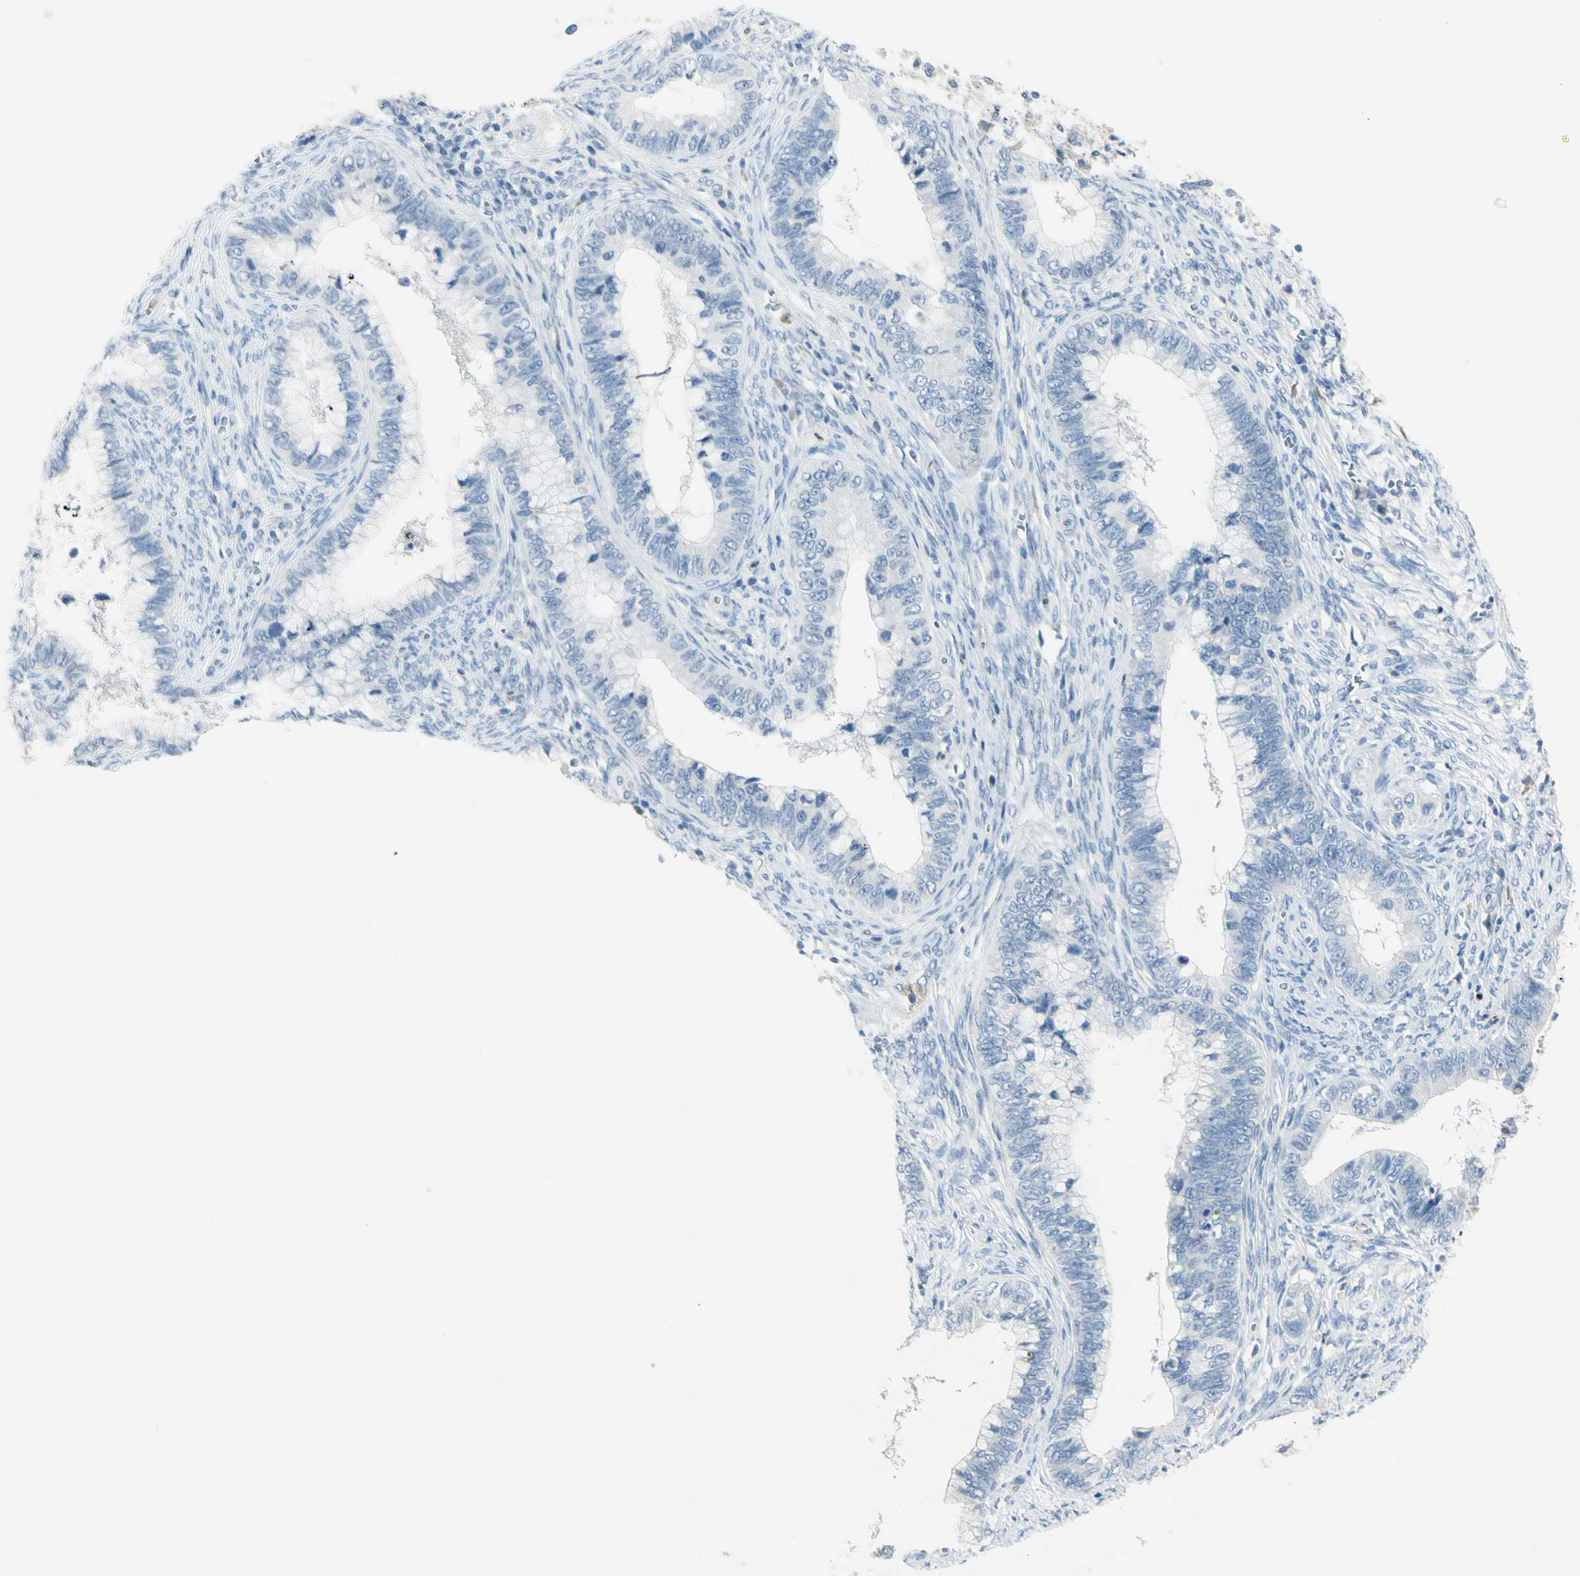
{"staining": {"intensity": "negative", "quantity": "none", "location": "none"}, "tissue": "cervical cancer", "cell_type": "Tumor cells", "image_type": "cancer", "snomed": [{"axis": "morphology", "description": "Adenocarcinoma, NOS"}, {"axis": "topography", "description": "Cervix"}], "caption": "Cervical adenocarcinoma was stained to show a protein in brown. There is no significant positivity in tumor cells.", "gene": "ZNF557", "patient": {"sex": "female", "age": 44}}